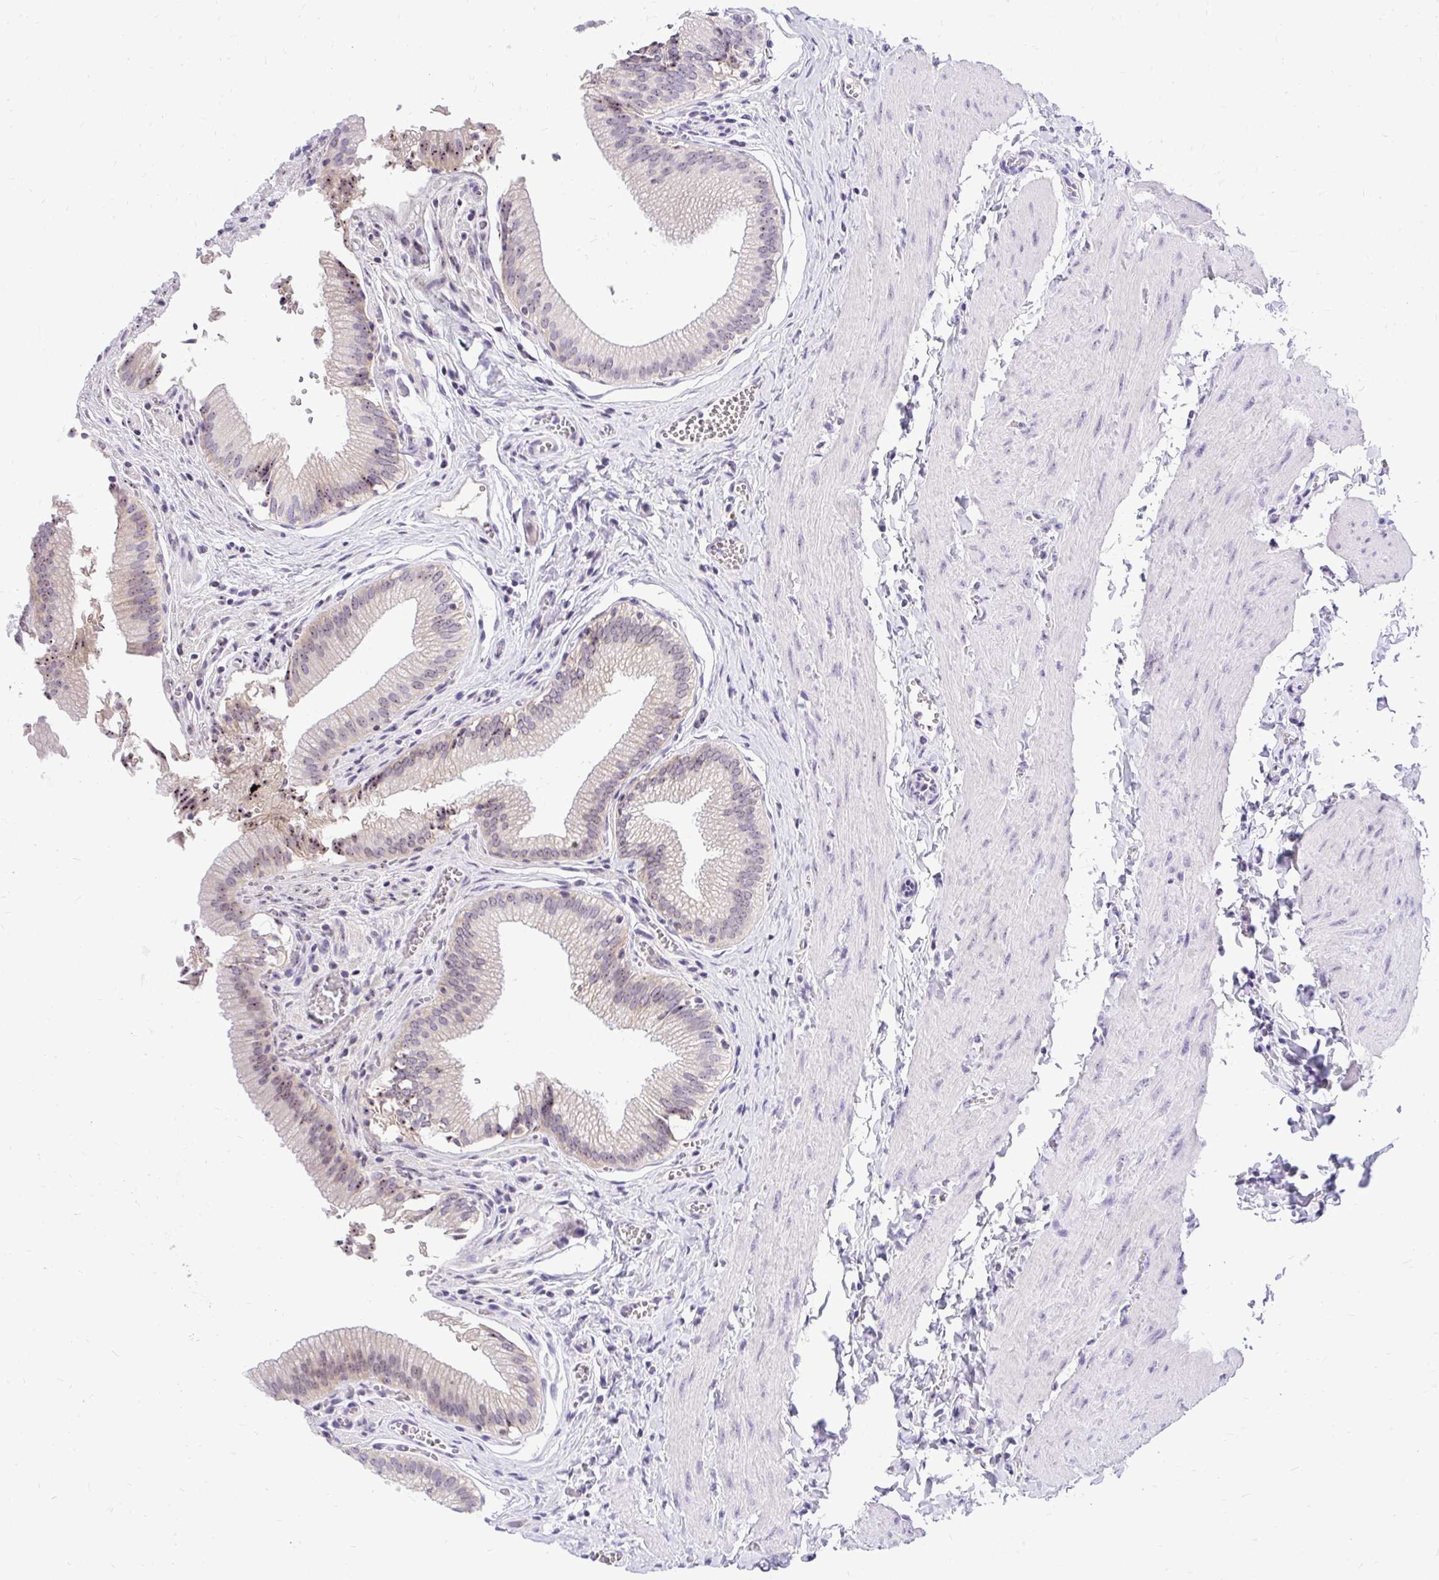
{"staining": {"intensity": "moderate", "quantity": "25%-75%", "location": "nuclear"}, "tissue": "gallbladder", "cell_type": "Glandular cells", "image_type": "normal", "snomed": [{"axis": "morphology", "description": "Normal tissue, NOS"}, {"axis": "topography", "description": "Gallbladder"}, {"axis": "topography", "description": "Peripheral nerve tissue"}], "caption": "Immunohistochemical staining of normal gallbladder exhibits 25%-75% levels of moderate nuclear protein expression in about 25%-75% of glandular cells. The protein of interest is stained brown, and the nuclei are stained in blue (DAB (3,3'-diaminobenzidine) IHC with brightfield microscopy, high magnification).", "gene": "NIFK", "patient": {"sex": "male", "age": 17}}